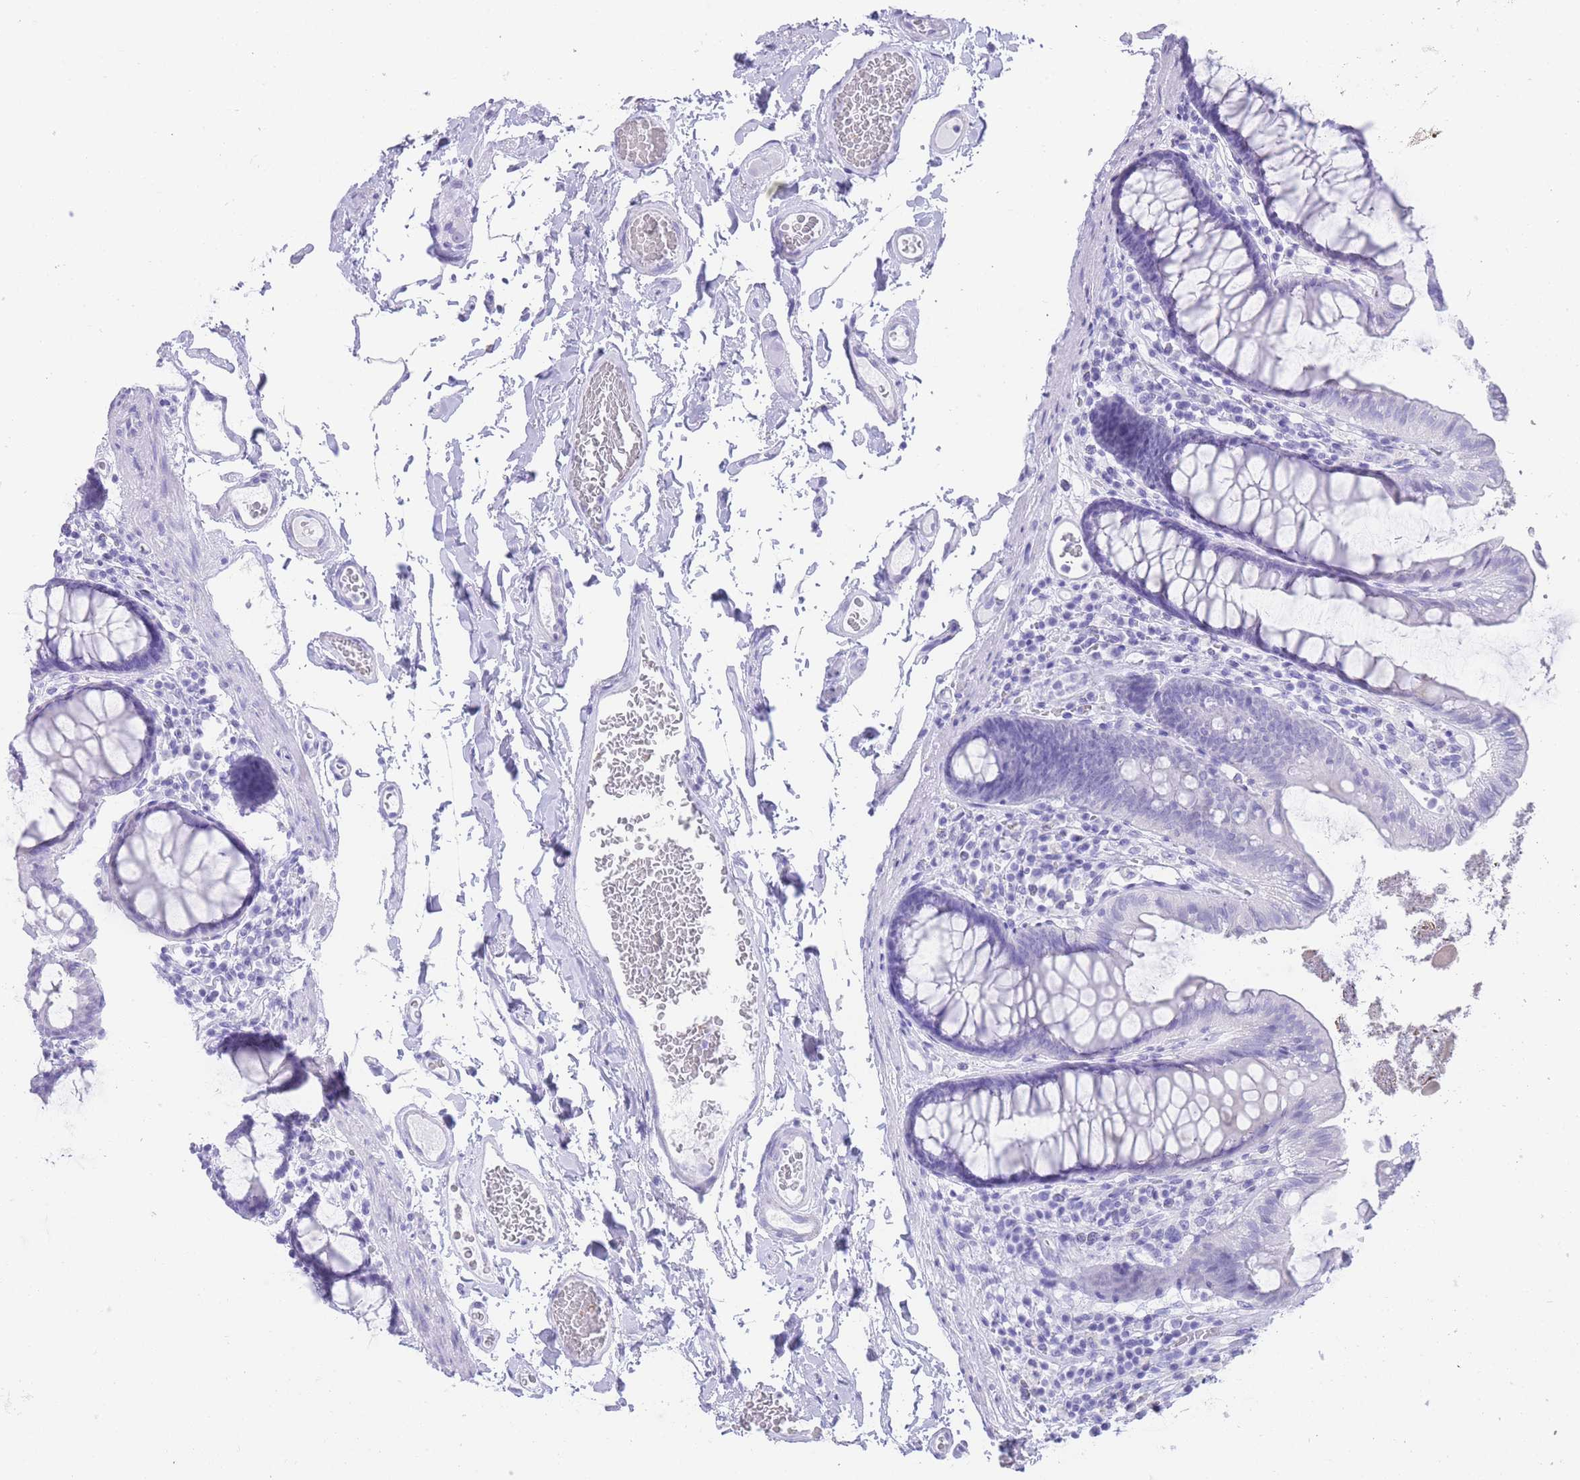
{"staining": {"intensity": "negative", "quantity": "none", "location": "none"}, "tissue": "colon", "cell_type": "Endothelial cells", "image_type": "normal", "snomed": [{"axis": "morphology", "description": "Normal tissue, NOS"}, {"axis": "topography", "description": "Colon"}], "caption": "DAB immunohistochemical staining of unremarkable colon demonstrates no significant positivity in endothelial cells. (DAB (3,3'-diaminobenzidine) immunohistochemistry (IHC), high magnification).", "gene": "ELOA2", "patient": {"sex": "male", "age": 84}}